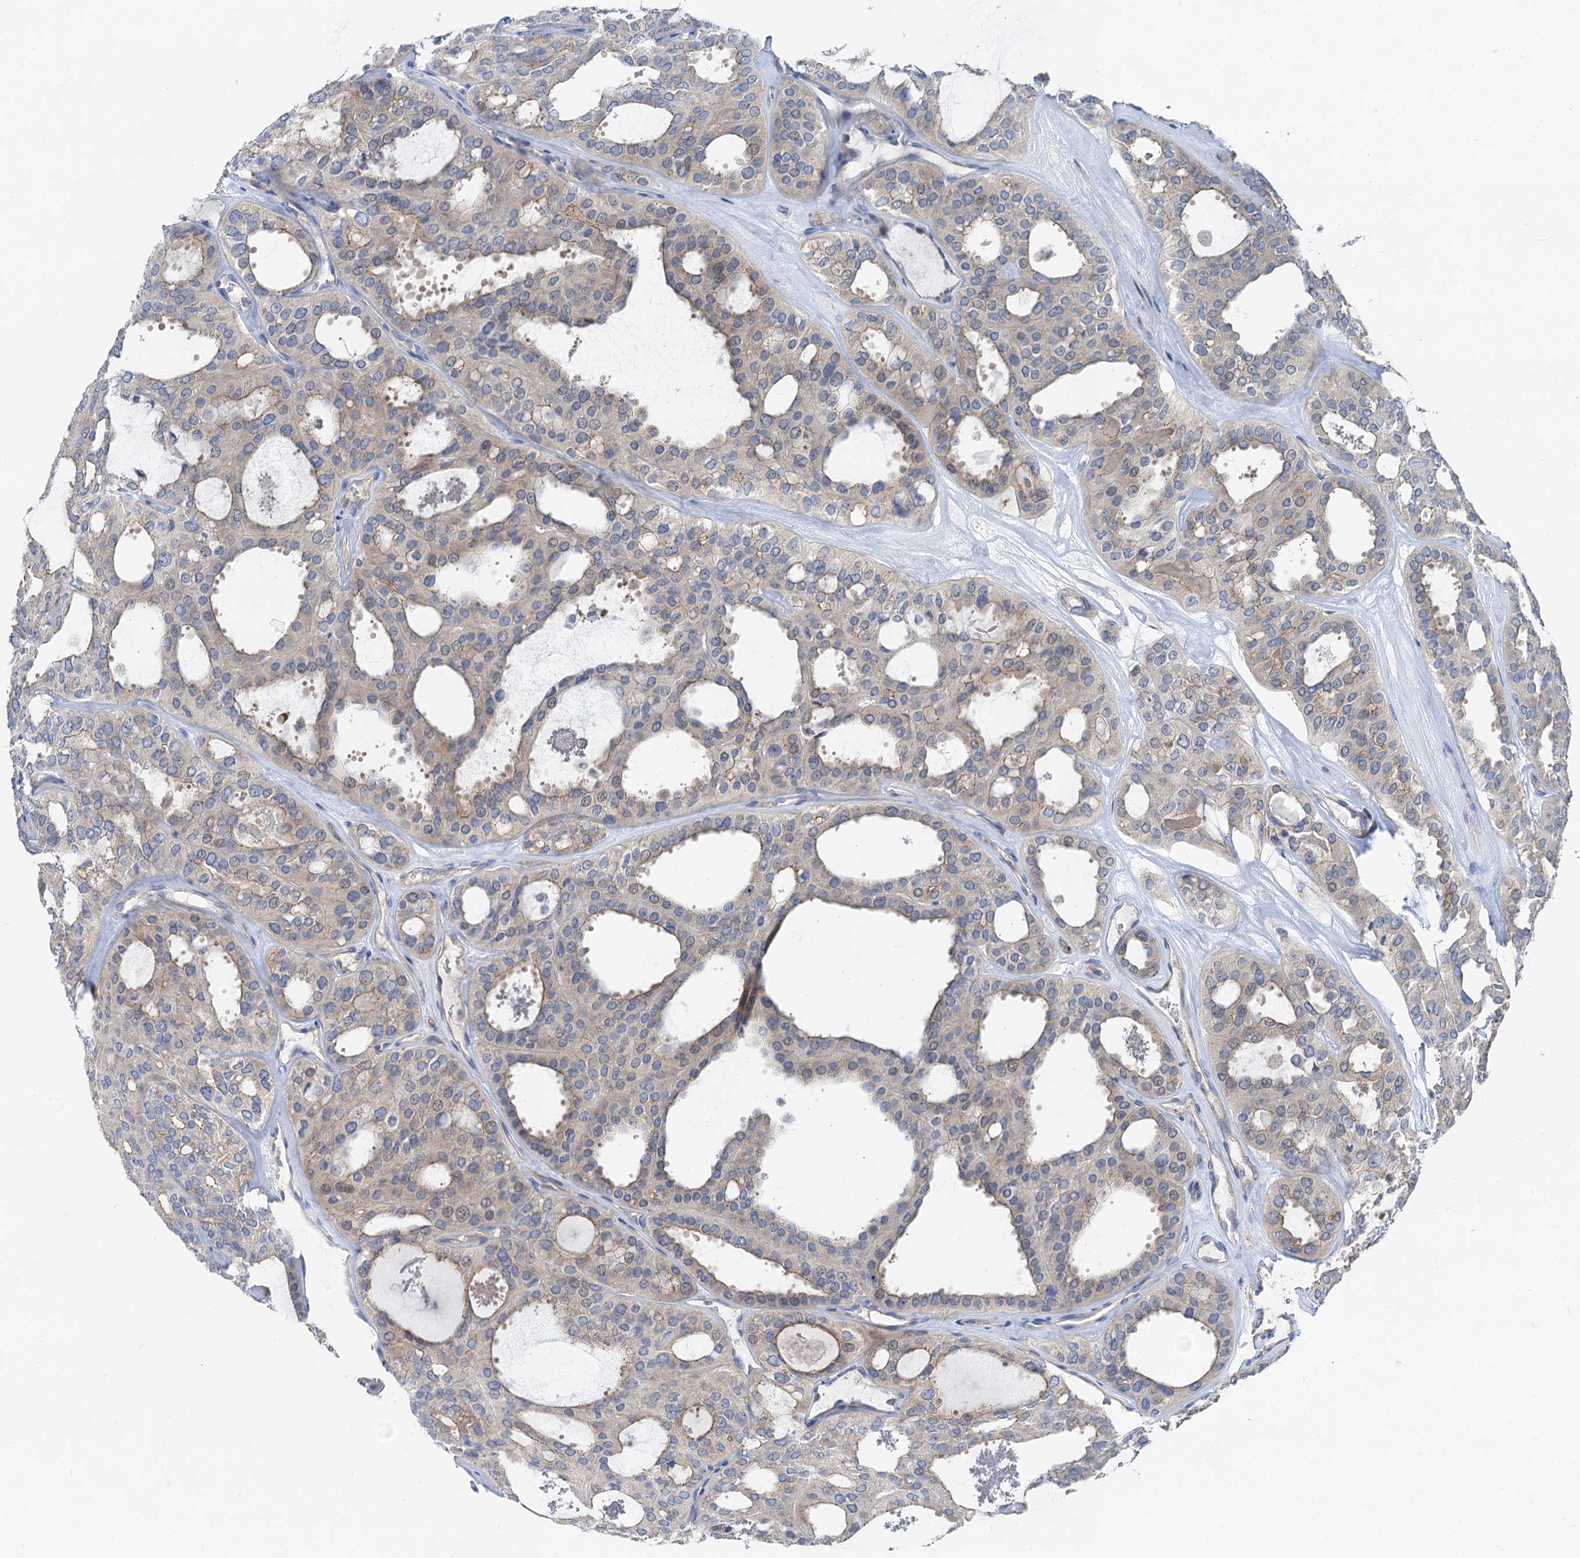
{"staining": {"intensity": "weak", "quantity": "<25%", "location": "cytoplasmic/membranous"}, "tissue": "thyroid cancer", "cell_type": "Tumor cells", "image_type": "cancer", "snomed": [{"axis": "morphology", "description": "Follicular adenoma carcinoma, NOS"}, {"axis": "topography", "description": "Thyroid gland"}], "caption": "High power microscopy image of an IHC image of thyroid cancer, revealing no significant positivity in tumor cells.", "gene": "ANKRD26", "patient": {"sex": "male", "age": 75}}